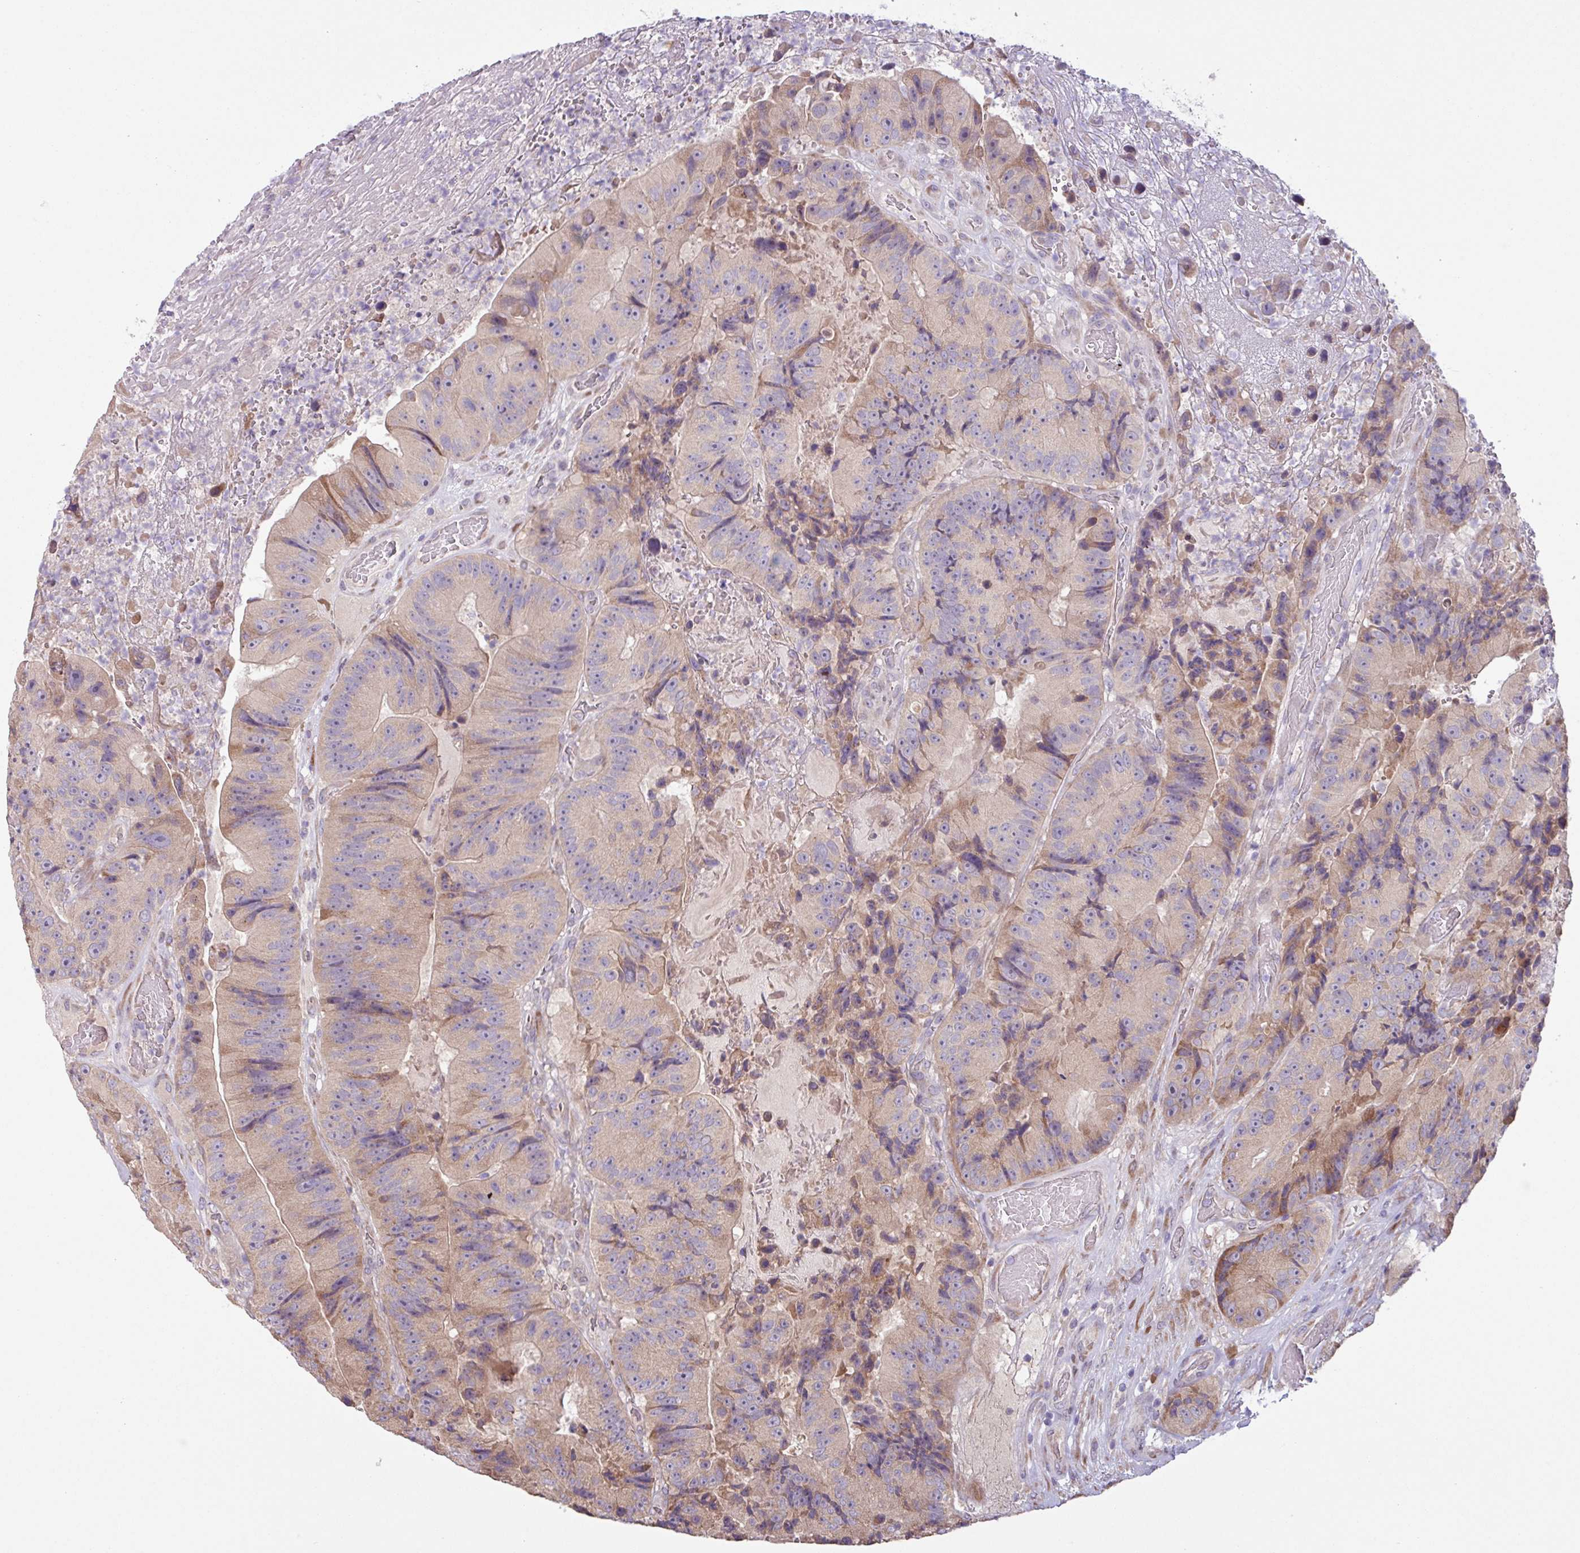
{"staining": {"intensity": "weak", "quantity": "25%-75%", "location": "cytoplasmic/membranous"}, "tissue": "colorectal cancer", "cell_type": "Tumor cells", "image_type": "cancer", "snomed": [{"axis": "morphology", "description": "Adenocarcinoma, NOS"}, {"axis": "topography", "description": "Colon"}], "caption": "Protein expression analysis of colorectal adenocarcinoma reveals weak cytoplasmic/membranous positivity in about 25%-75% of tumor cells.", "gene": "C20orf27", "patient": {"sex": "female", "age": 86}}